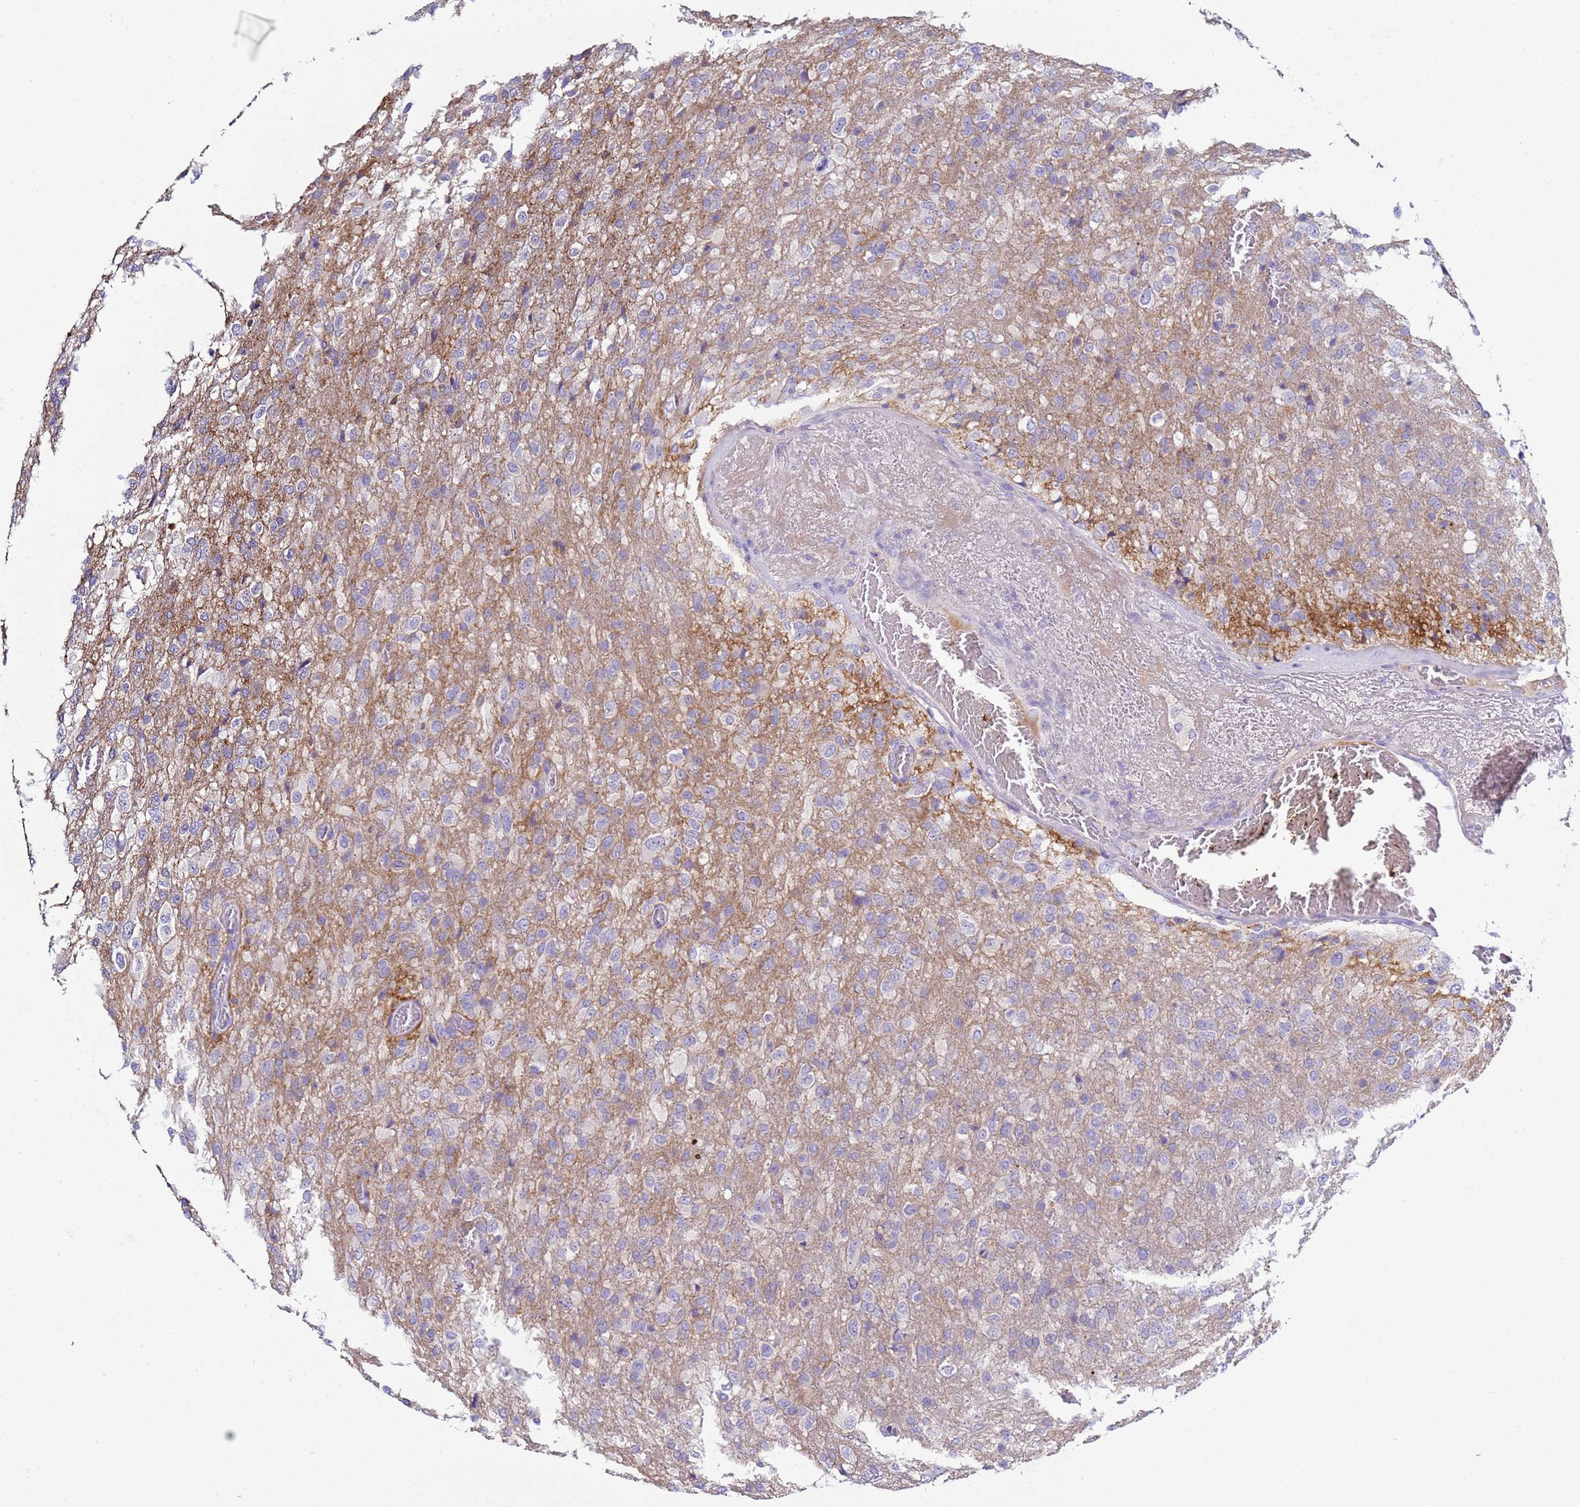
{"staining": {"intensity": "negative", "quantity": "none", "location": "none"}, "tissue": "glioma", "cell_type": "Tumor cells", "image_type": "cancer", "snomed": [{"axis": "morphology", "description": "Glioma, malignant, High grade"}, {"axis": "topography", "description": "Brain"}], "caption": "Immunohistochemical staining of human malignant high-grade glioma displays no significant expression in tumor cells.", "gene": "TRIM51", "patient": {"sex": "female", "age": 74}}